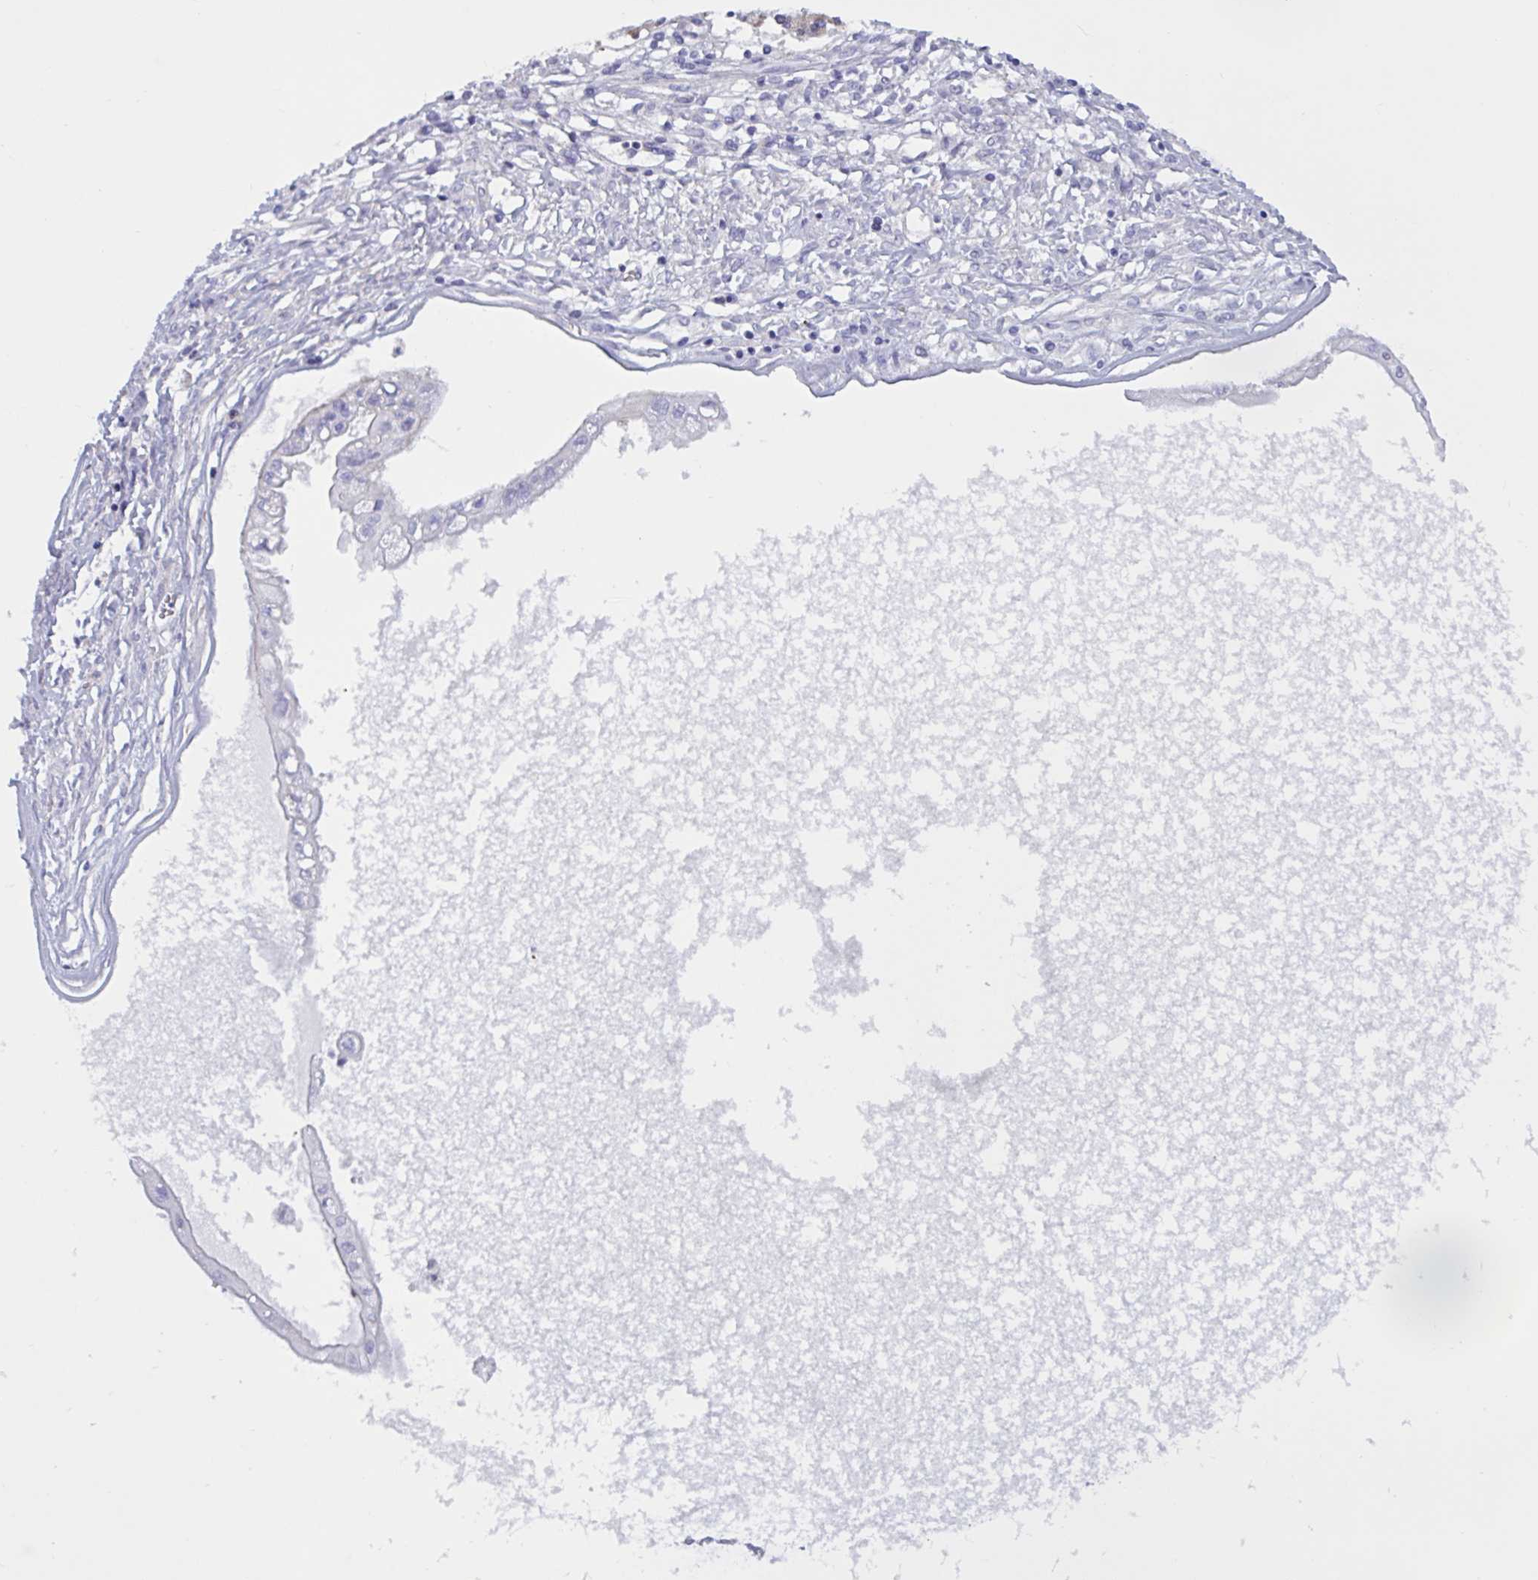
{"staining": {"intensity": "negative", "quantity": "none", "location": "none"}, "tissue": "ovarian cancer", "cell_type": "Tumor cells", "image_type": "cancer", "snomed": [{"axis": "morphology", "description": "Cystadenocarcinoma, mucinous, NOS"}, {"axis": "topography", "description": "Ovary"}], "caption": "Tumor cells show no significant protein positivity in ovarian cancer.", "gene": "SLC66A1", "patient": {"sex": "female", "age": 34}}